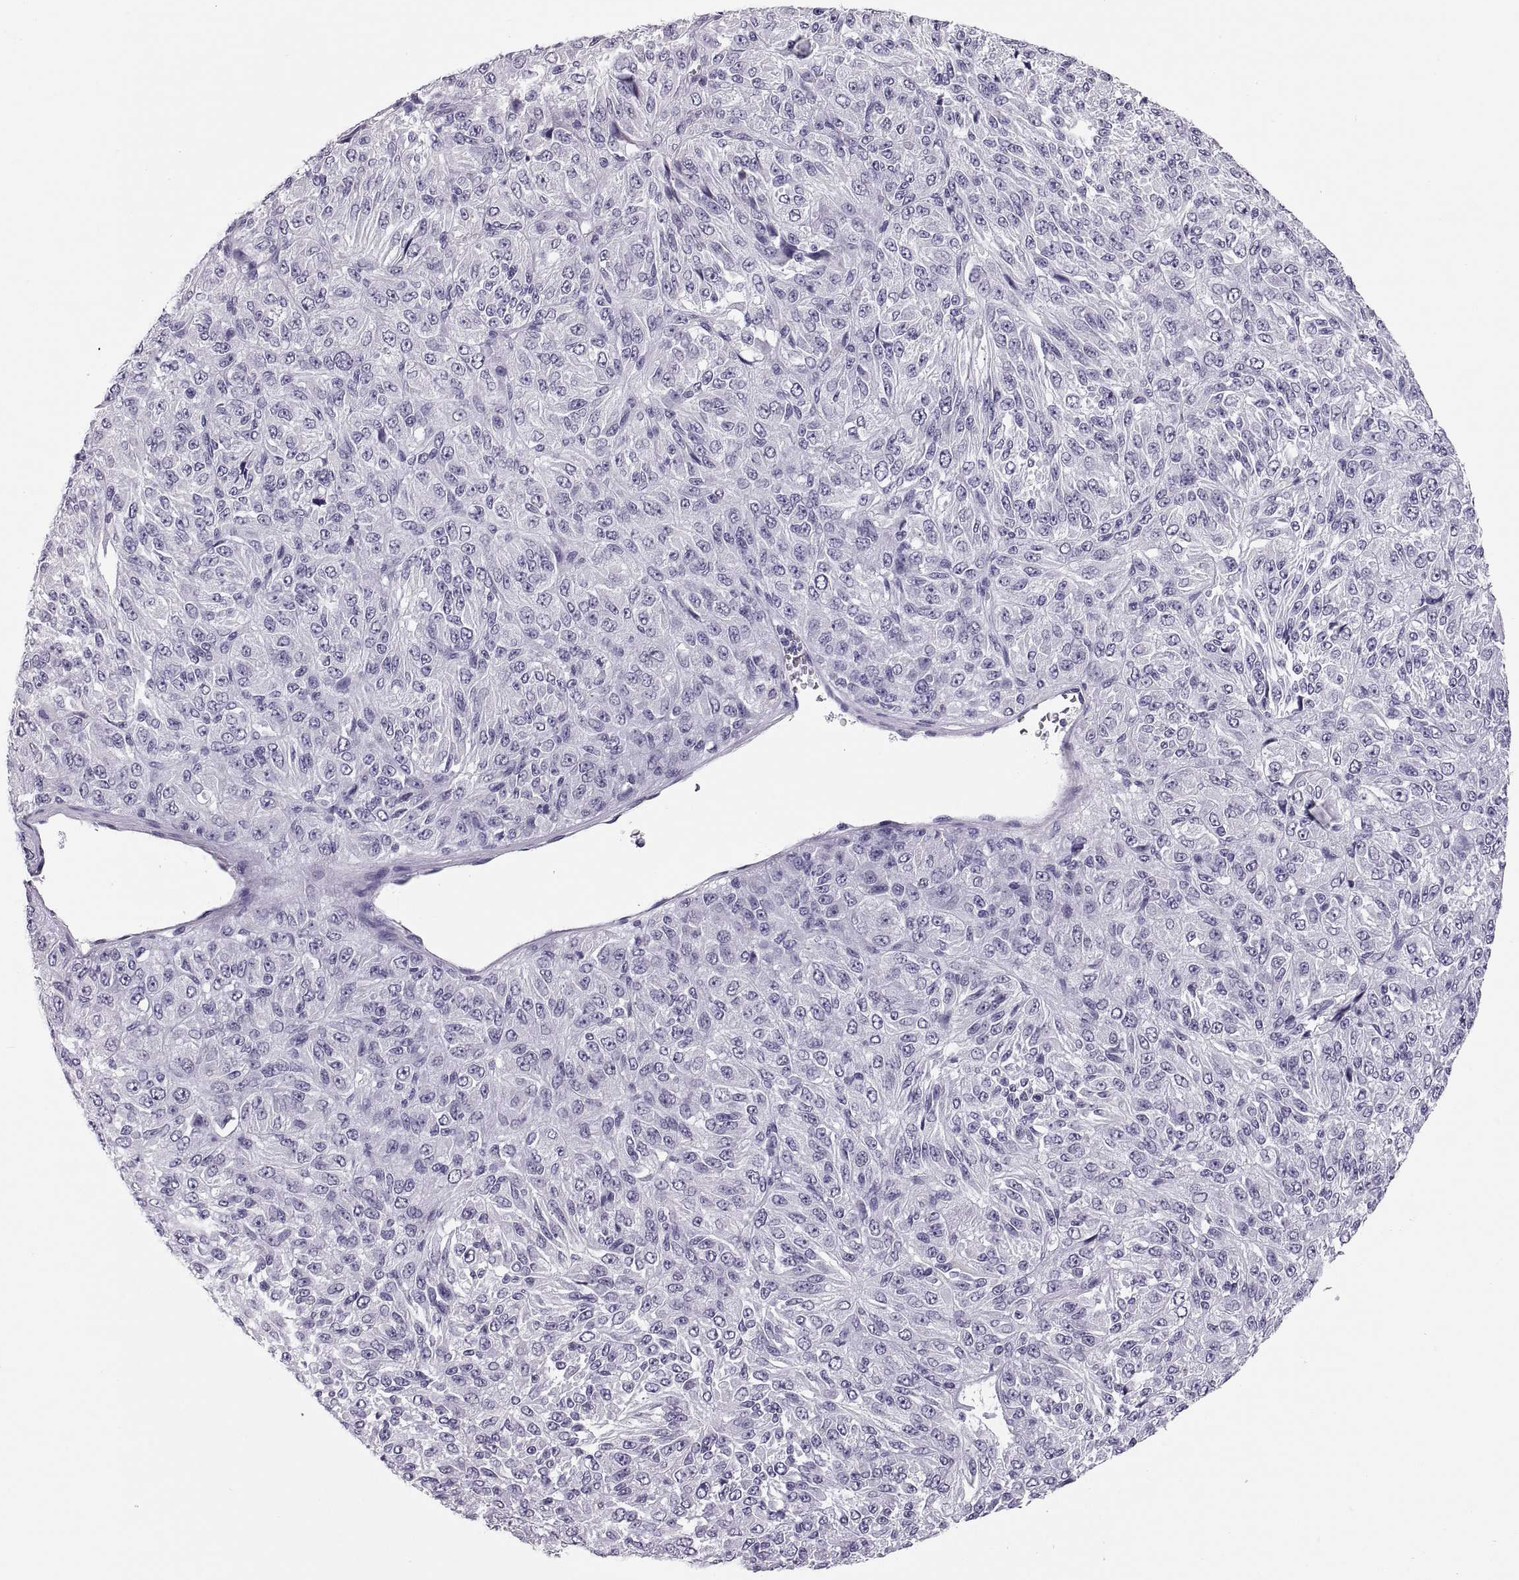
{"staining": {"intensity": "negative", "quantity": "none", "location": "none"}, "tissue": "melanoma", "cell_type": "Tumor cells", "image_type": "cancer", "snomed": [{"axis": "morphology", "description": "Malignant melanoma, Metastatic site"}, {"axis": "topography", "description": "Brain"}], "caption": "Malignant melanoma (metastatic site) was stained to show a protein in brown. There is no significant expression in tumor cells.", "gene": "QRICH2", "patient": {"sex": "female", "age": 56}}